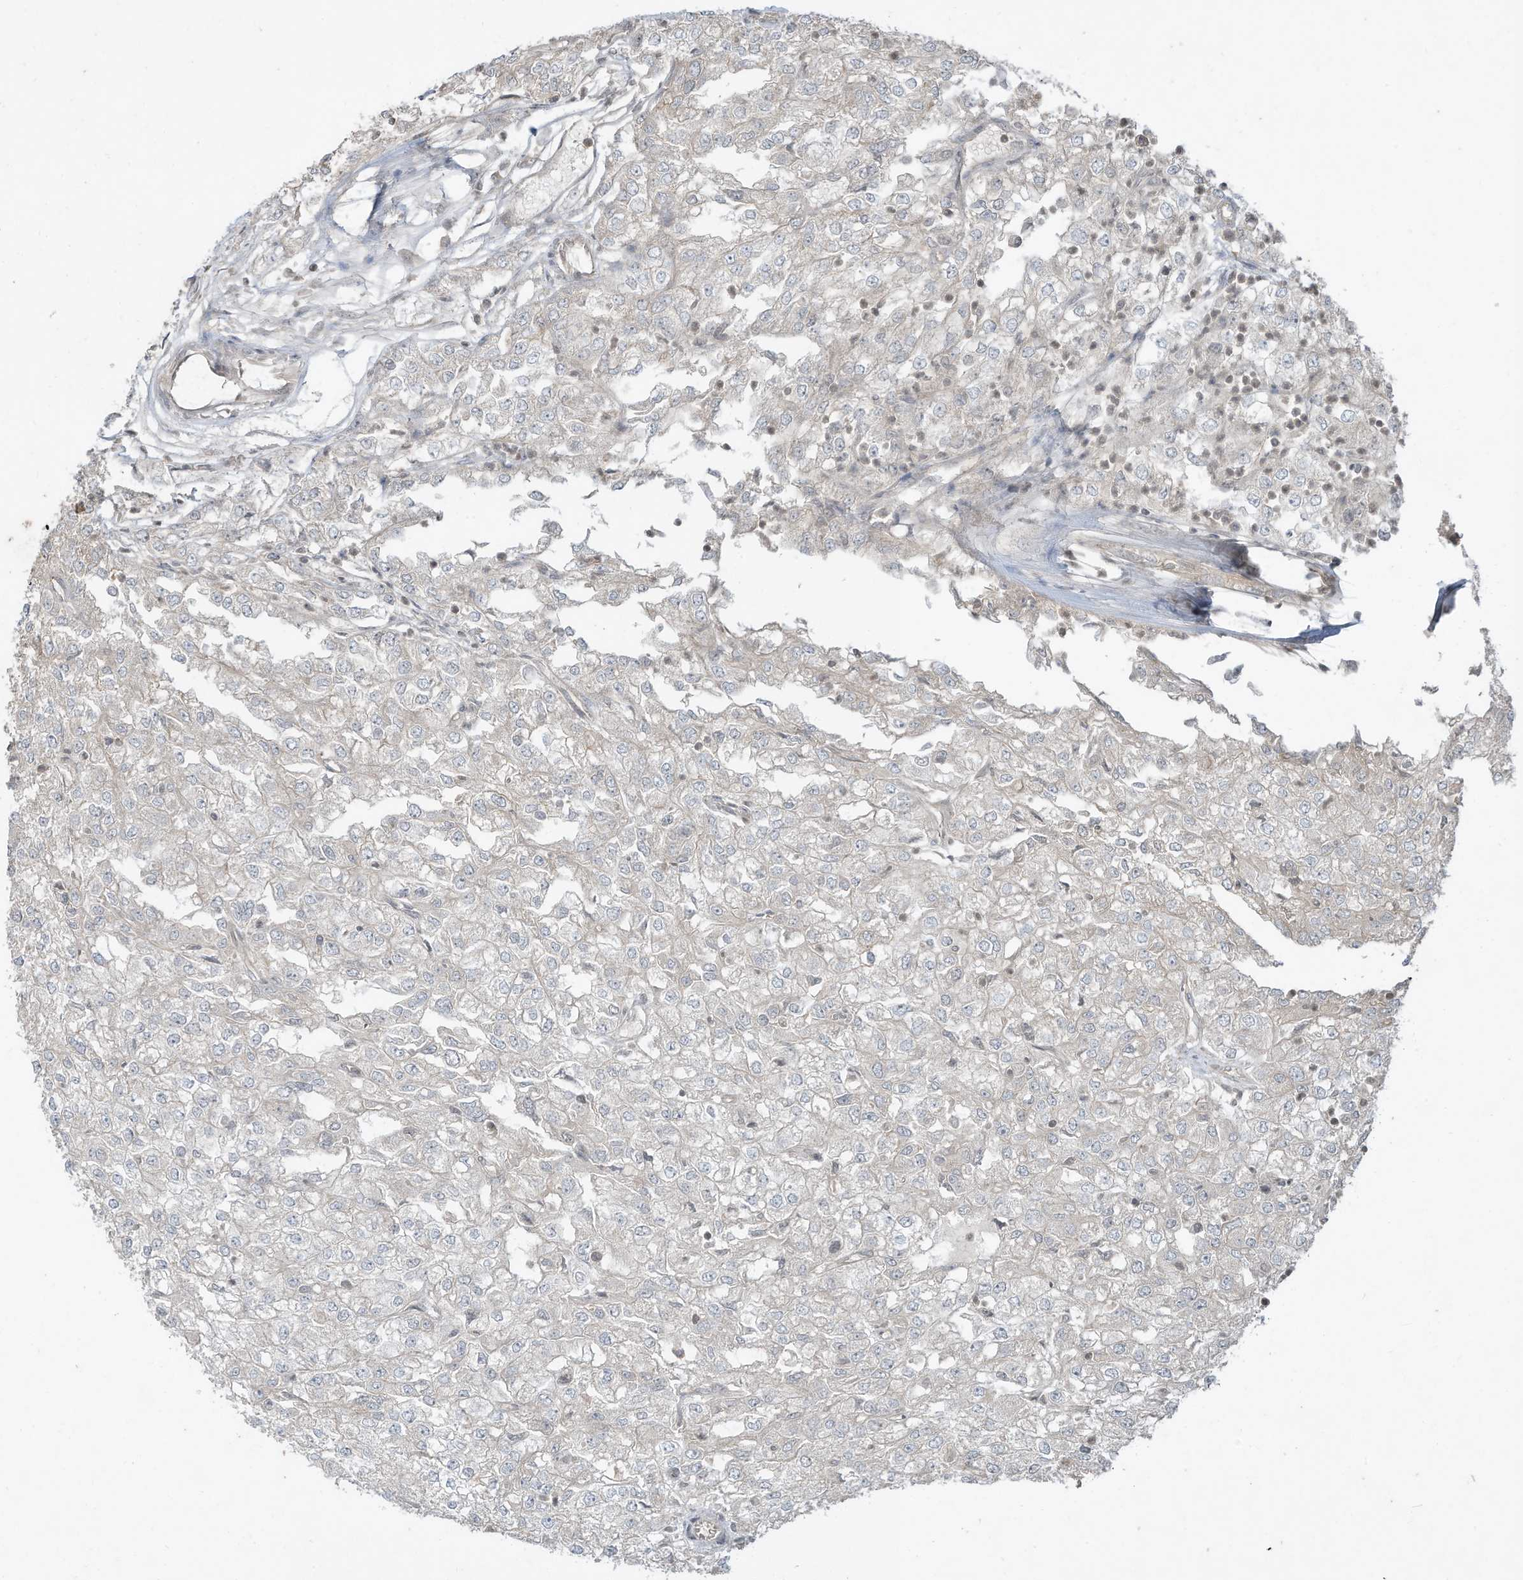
{"staining": {"intensity": "negative", "quantity": "none", "location": "none"}, "tissue": "renal cancer", "cell_type": "Tumor cells", "image_type": "cancer", "snomed": [{"axis": "morphology", "description": "Adenocarcinoma, NOS"}, {"axis": "topography", "description": "Kidney"}], "caption": "This is an immunohistochemistry histopathology image of human adenocarcinoma (renal). There is no expression in tumor cells.", "gene": "MATN2", "patient": {"sex": "female", "age": 54}}